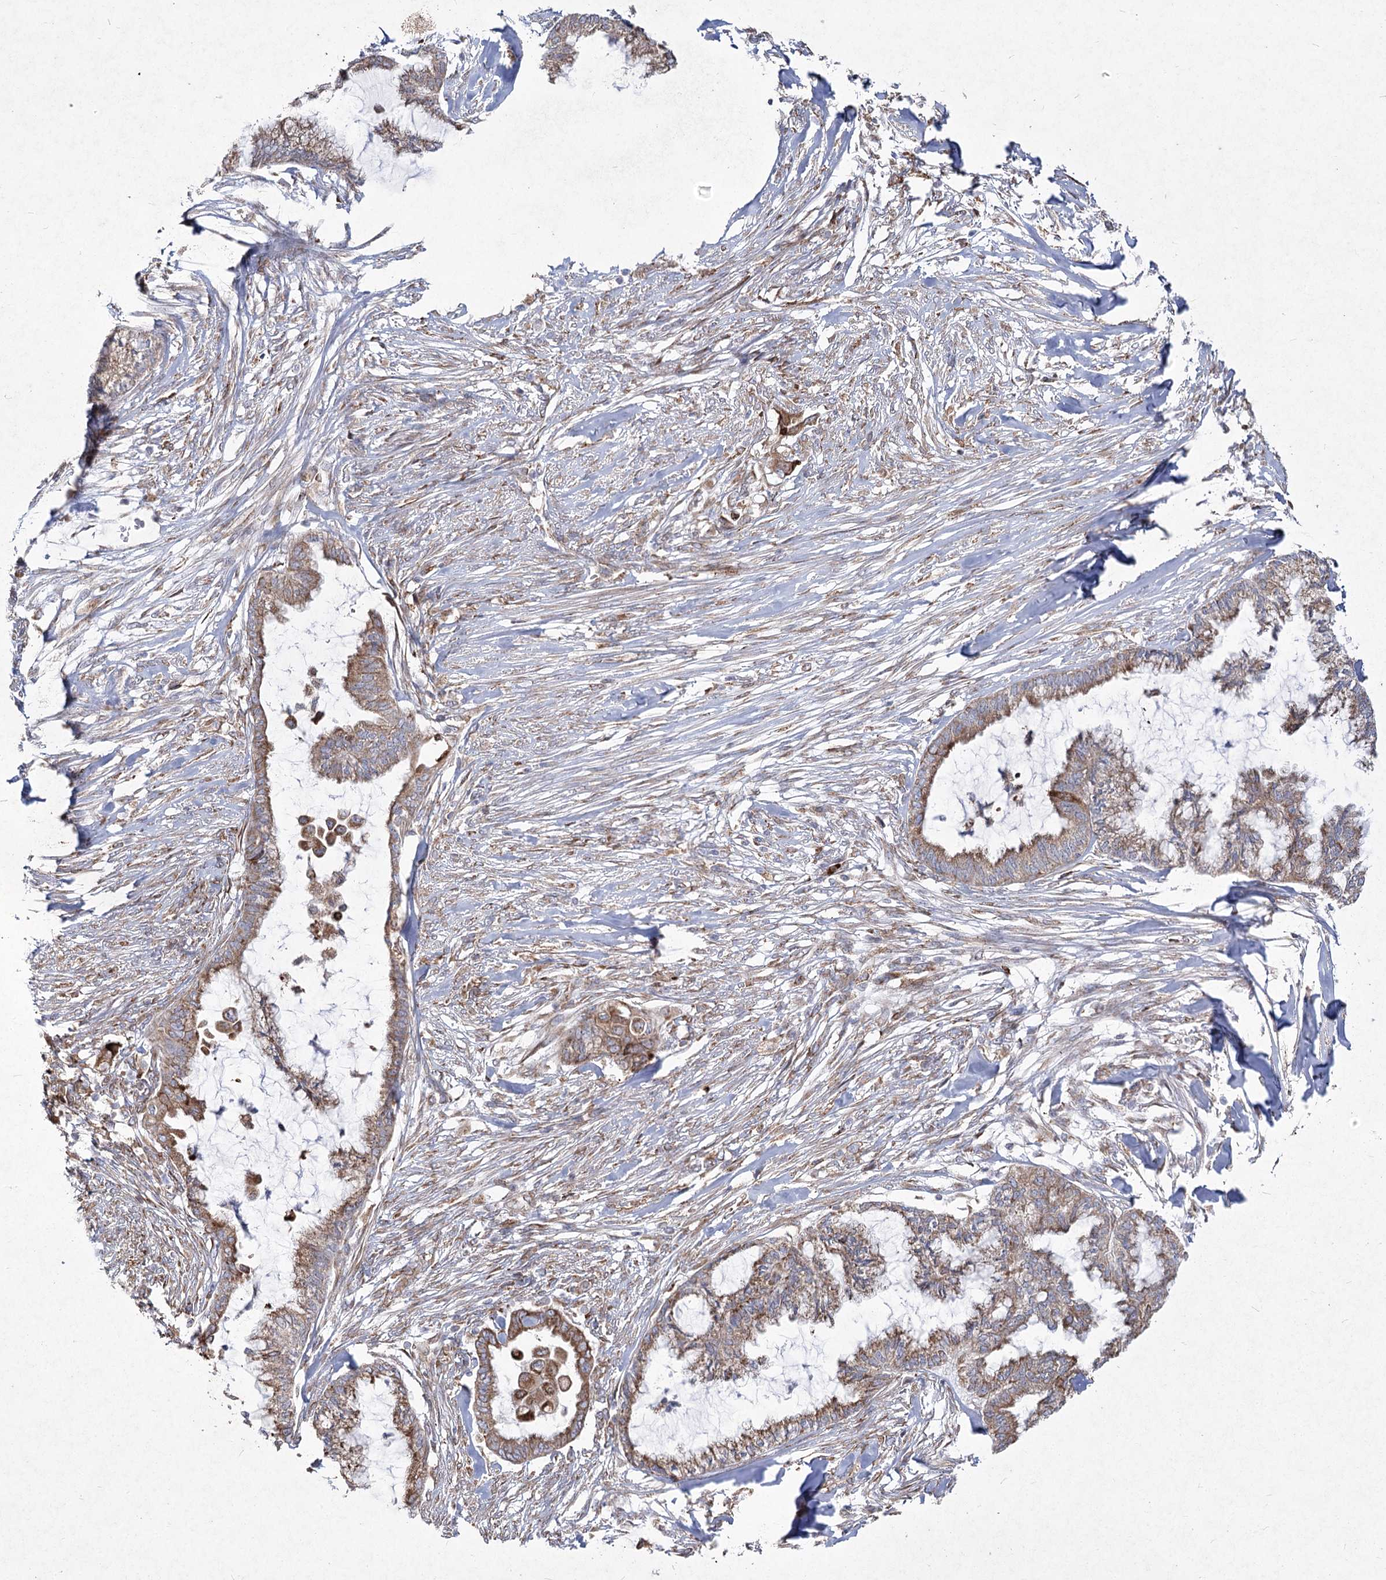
{"staining": {"intensity": "moderate", "quantity": ">75%", "location": "cytoplasmic/membranous"}, "tissue": "endometrial cancer", "cell_type": "Tumor cells", "image_type": "cancer", "snomed": [{"axis": "morphology", "description": "Adenocarcinoma, NOS"}, {"axis": "topography", "description": "Endometrium"}], "caption": "Human adenocarcinoma (endometrial) stained with a brown dye exhibits moderate cytoplasmic/membranous positive staining in approximately >75% of tumor cells.", "gene": "NHLRC2", "patient": {"sex": "female", "age": 86}}